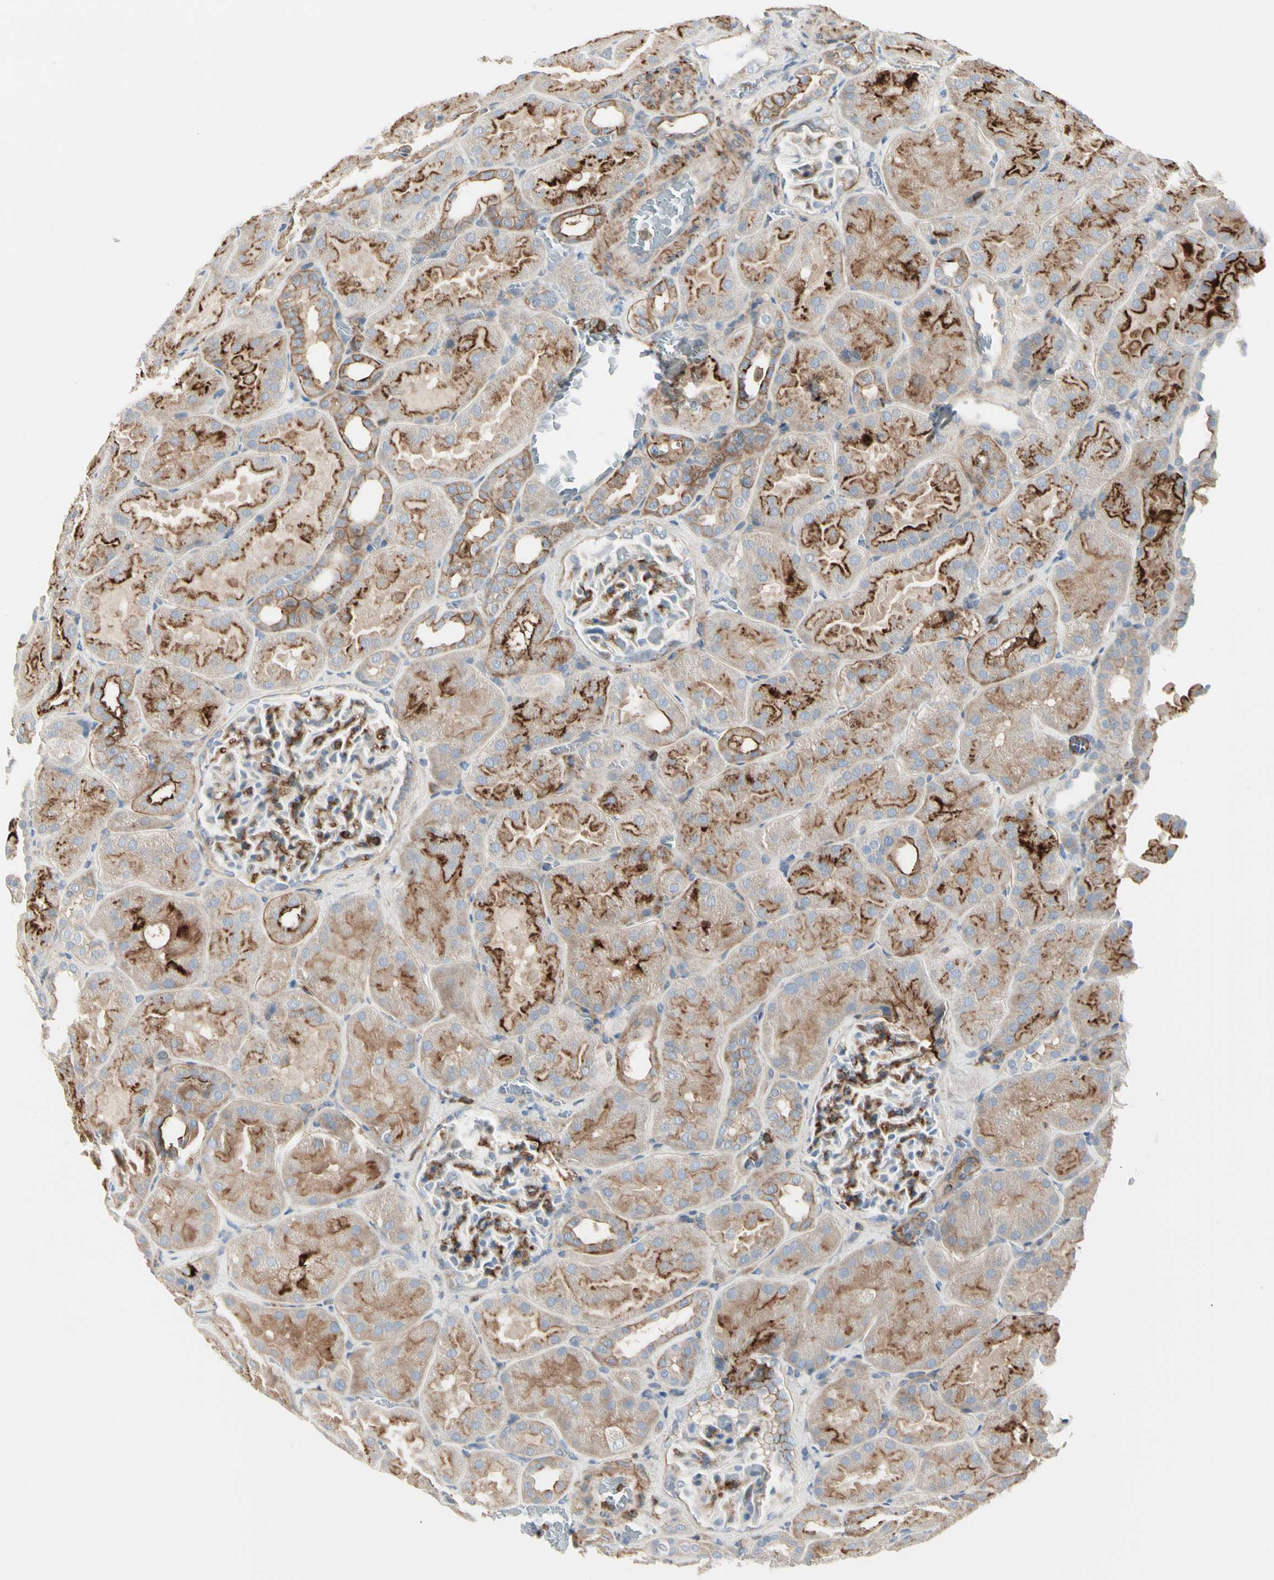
{"staining": {"intensity": "strong", "quantity": "25%-75%", "location": "cytoplasmic/membranous"}, "tissue": "kidney", "cell_type": "Cells in glomeruli", "image_type": "normal", "snomed": [{"axis": "morphology", "description": "Normal tissue, NOS"}, {"axis": "topography", "description": "Kidney"}], "caption": "Immunohistochemical staining of unremarkable human kidney displays high levels of strong cytoplasmic/membranous positivity in about 25%-75% of cells in glomeruli. (DAB IHC, brown staining for protein, blue staining for nuclei).", "gene": "CLEC2B", "patient": {"sex": "male", "age": 28}}